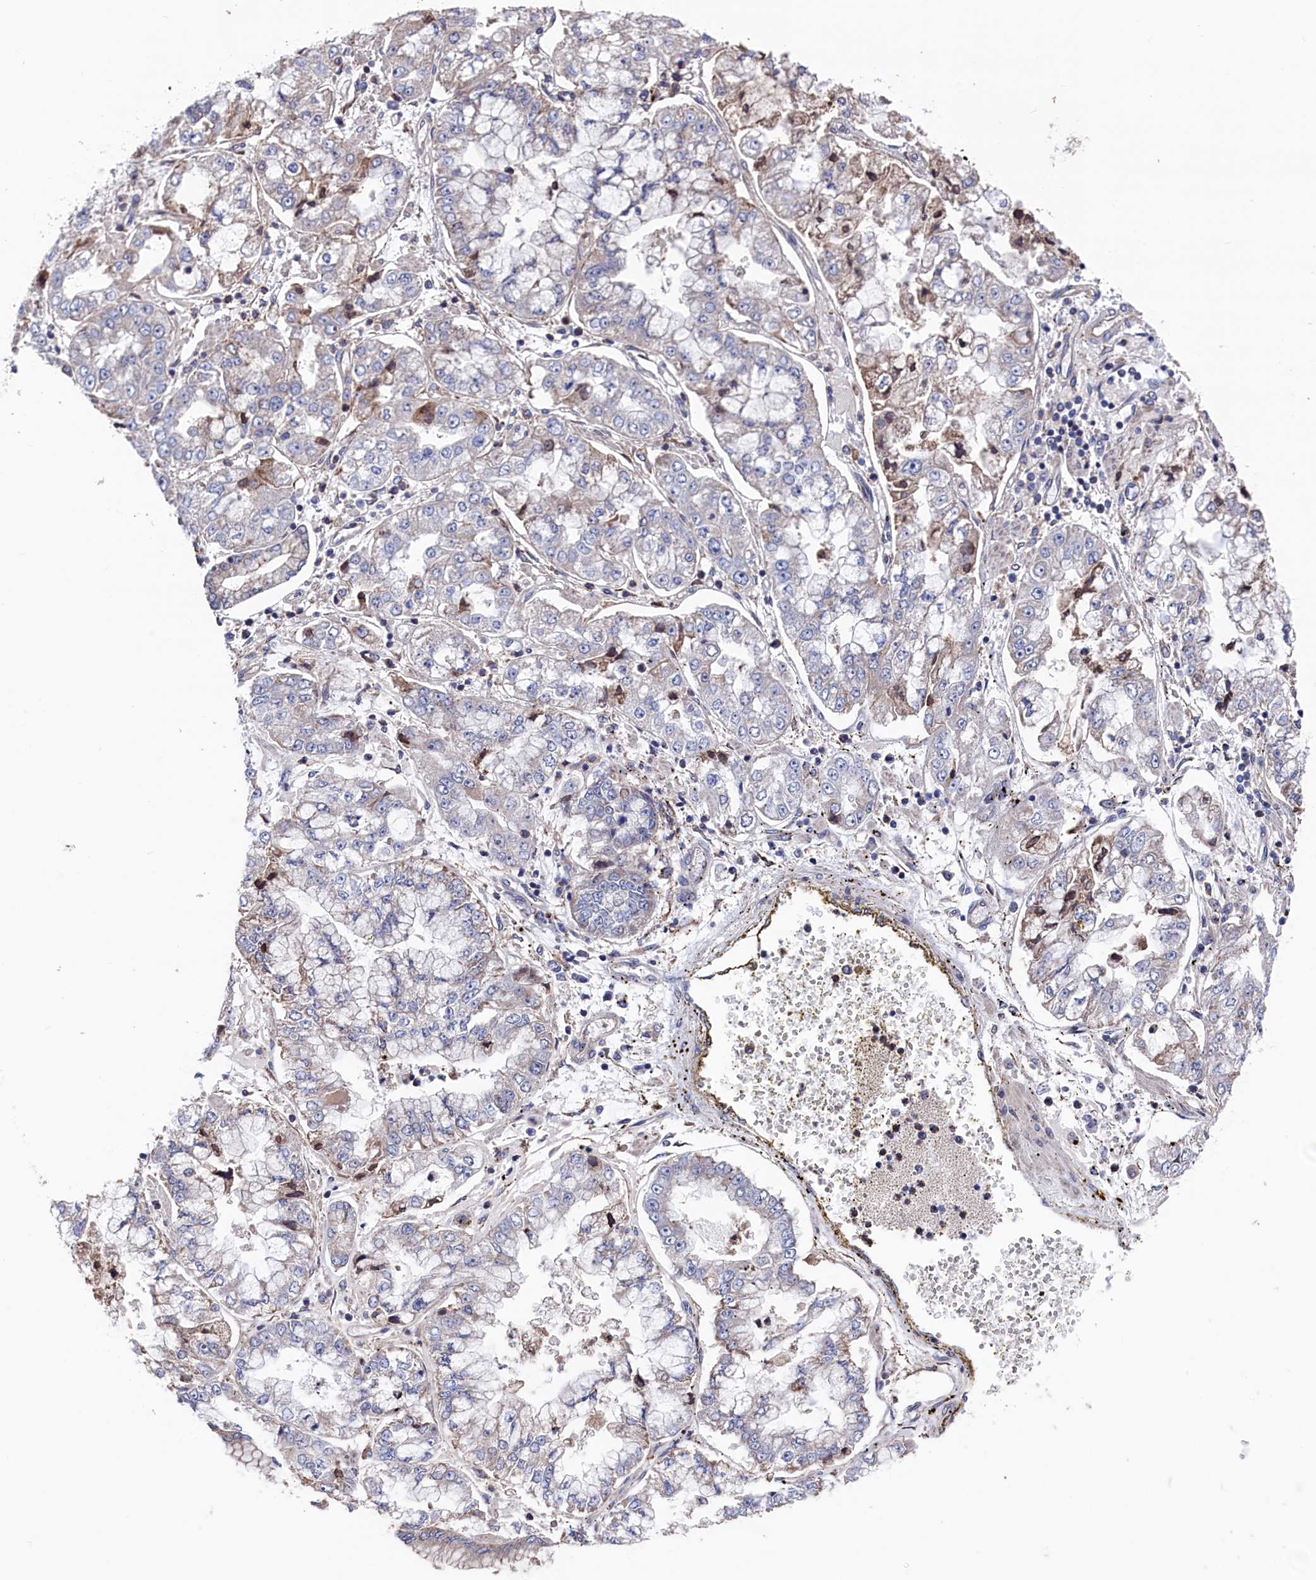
{"staining": {"intensity": "negative", "quantity": "none", "location": "none"}, "tissue": "stomach cancer", "cell_type": "Tumor cells", "image_type": "cancer", "snomed": [{"axis": "morphology", "description": "Adenocarcinoma, NOS"}, {"axis": "topography", "description": "Stomach"}], "caption": "Protein analysis of adenocarcinoma (stomach) reveals no significant positivity in tumor cells. The staining is performed using DAB (3,3'-diaminobenzidine) brown chromogen with nuclei counter-stained in using hematoxylin.", "gene": "SPATA13", "patient": {"sex": "male", "age": 76}}